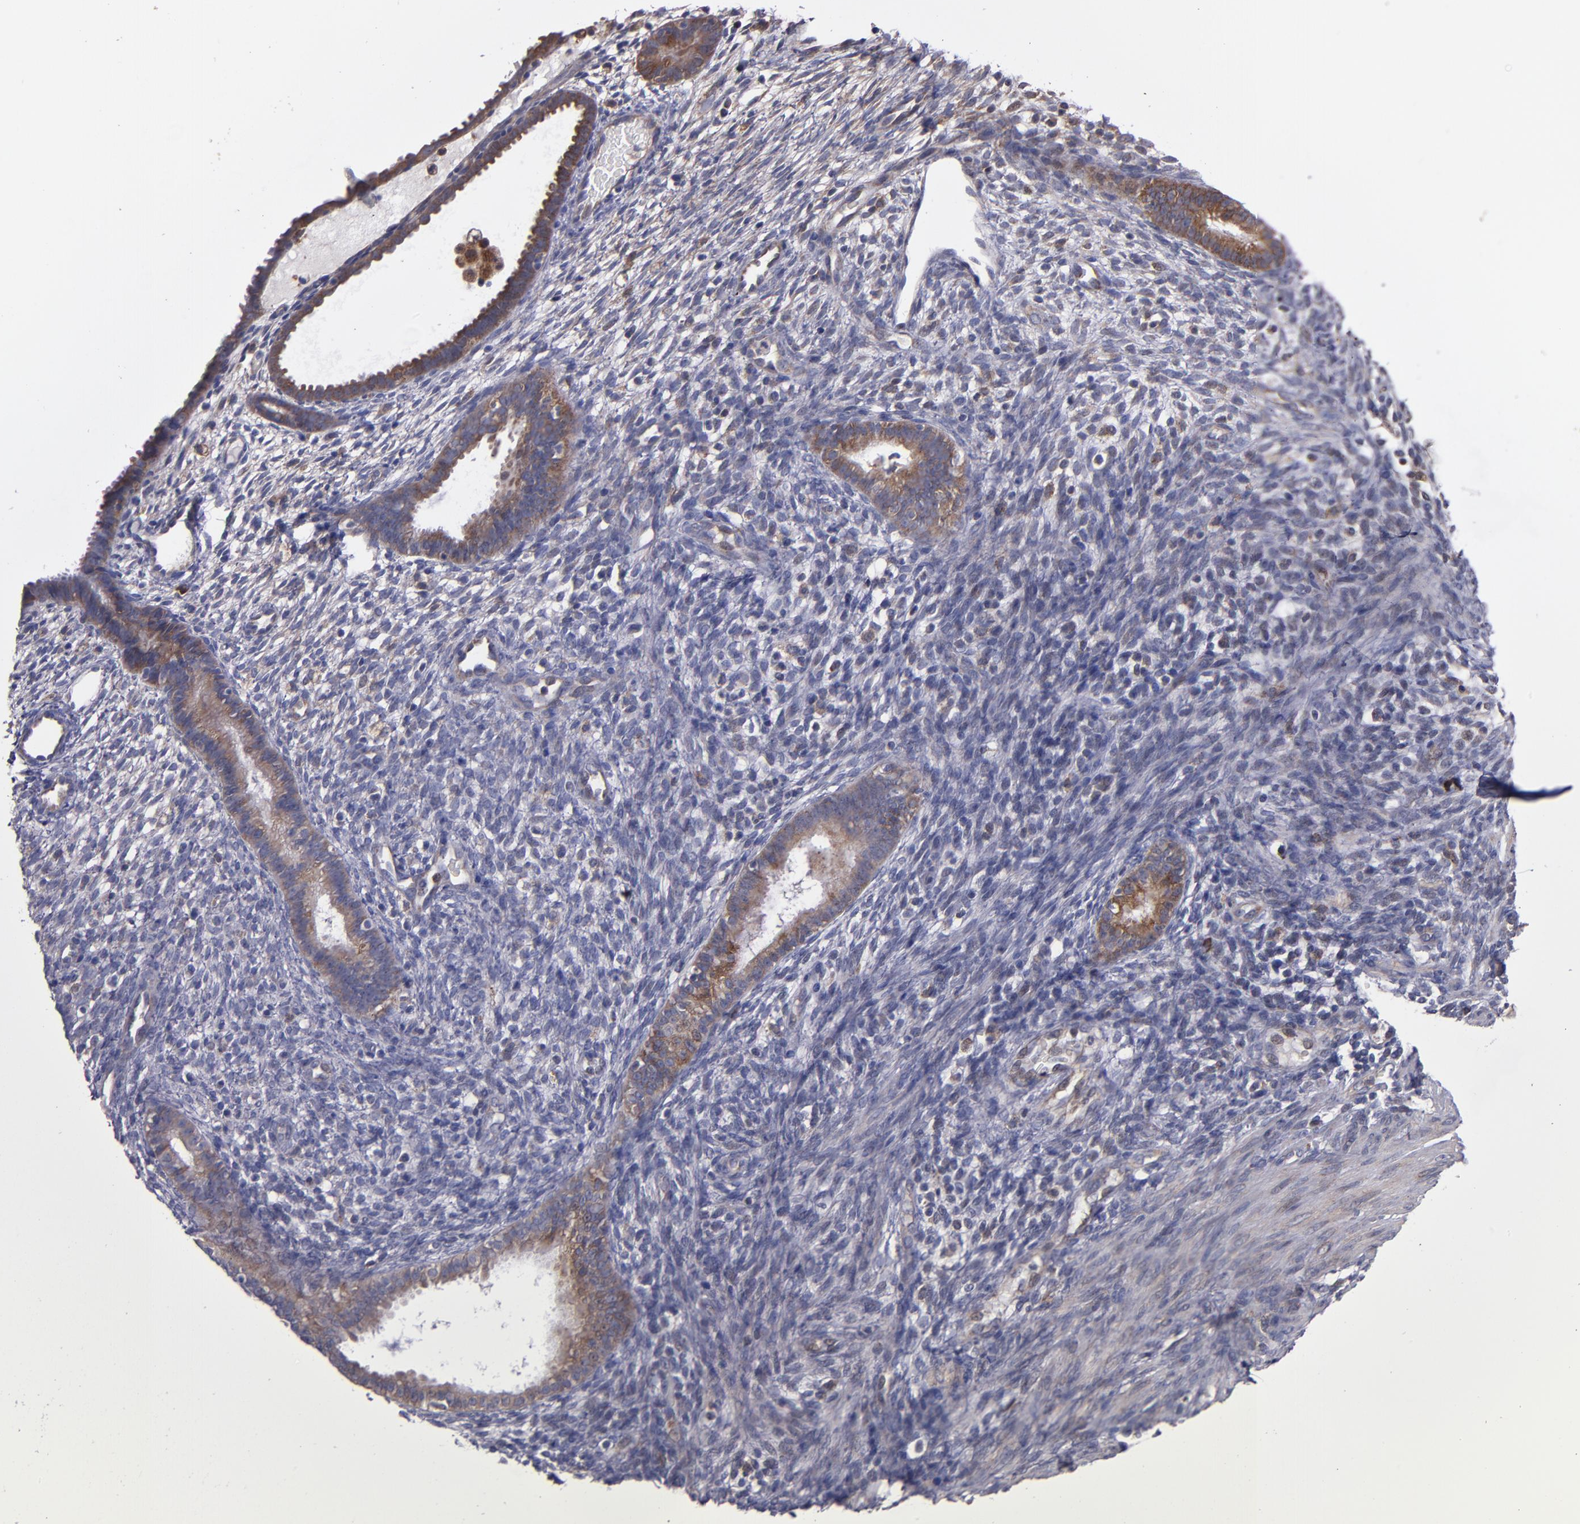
{"staining": {"intensity": "weak", "quantity": "<25%", "location": "cytoplasmic/membranous"}, "tissue": "endometrium", "cell_type": "Cells in endometrial stroma", "image_type": "normal", "snomed": [{"axis": "morphology", "description": "Normal tissue, NOS"}, {"axis": "topography", "description": "Endometrium"}], "caption": "Immunohistochemistry photomicrograph of normal endometrium stained for a protein (brown), which shows no expression in cells in endometrial stroma.", "gene": "IFIH1", "patient": {"sex": "female", "age": 72}}